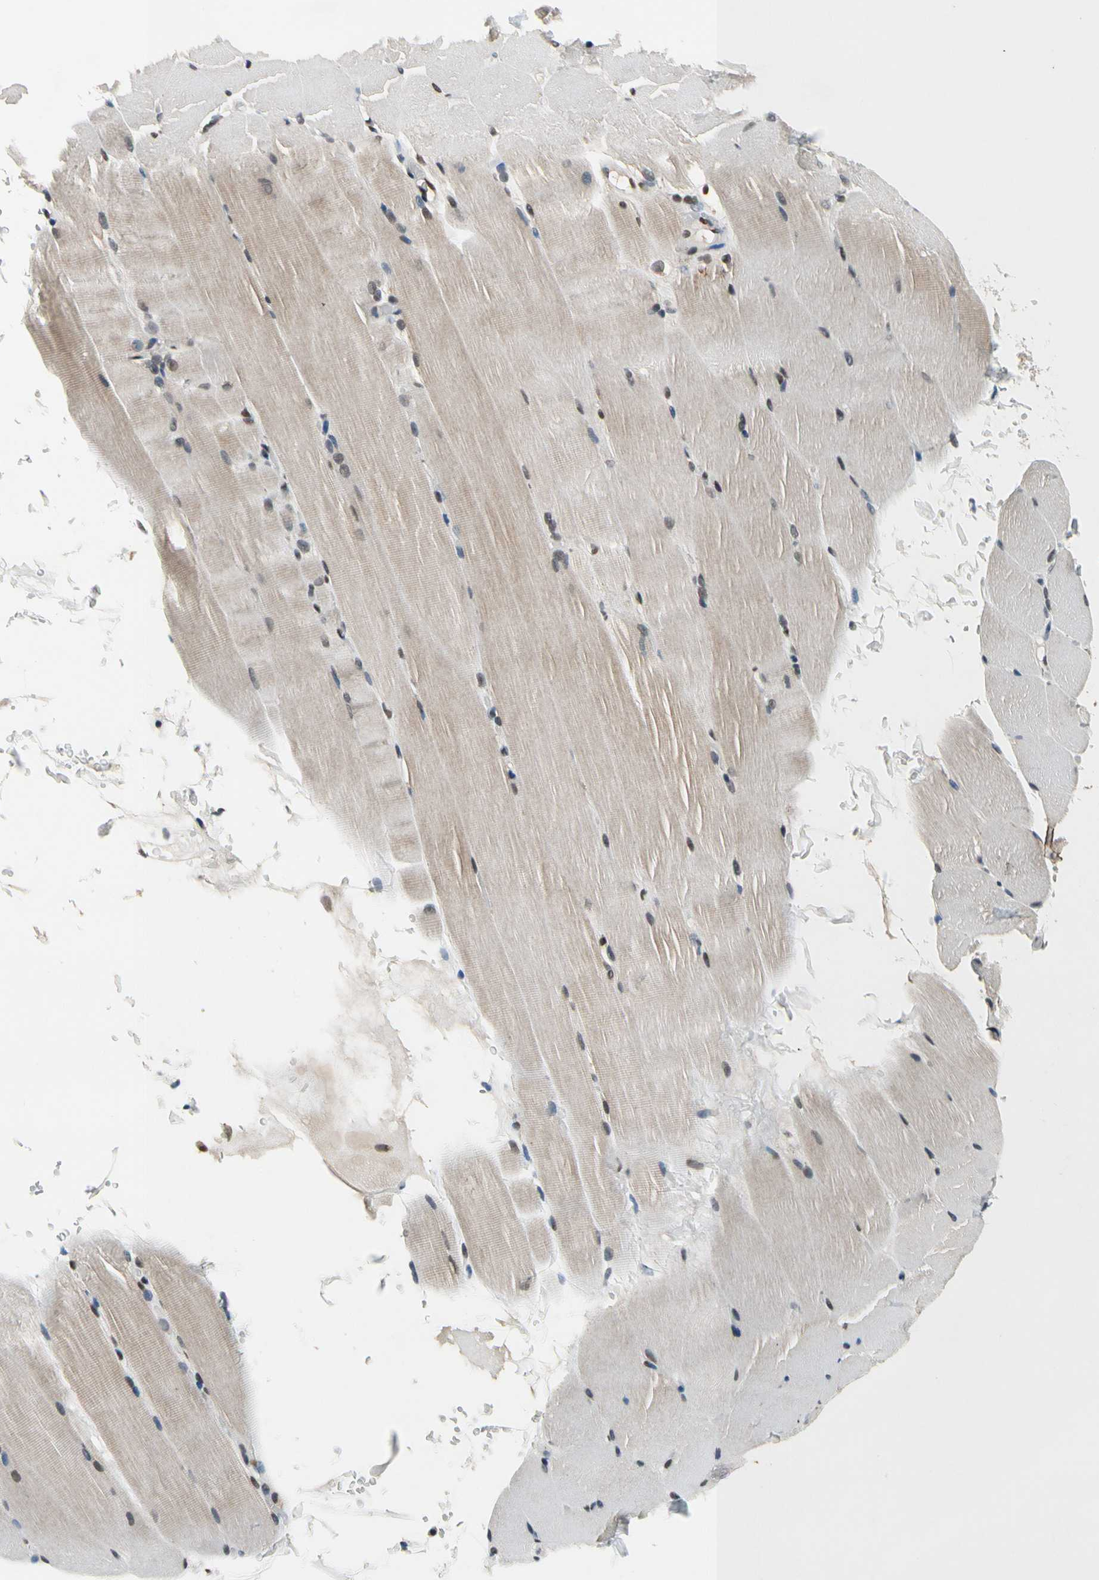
{"staining": {"intensity": "moderate", "quantity": "<25%", "location": "cytoplasmic/membranous,nuclear"}, "tissue": "skeletal muscle", "cell_type": "Myocytes", "image_type": "normal", "snomed": [{"axis": "morphology", "description": "Normal tissue, NOS"}, {"axis": "topography", "description": "Skeletal muscle"}, {"axis": "topography", "description": "Parathyroid gland"}], "caption": "A micrograph showing moderate cytoplasmic/membranous,nuclear positivity in about <25% of myocytes in normal skeletal muscle, as visualized by brown immunohistochemical staining.", "gene": "RECQL", "patient": {"sex": "female", "age": 37}}